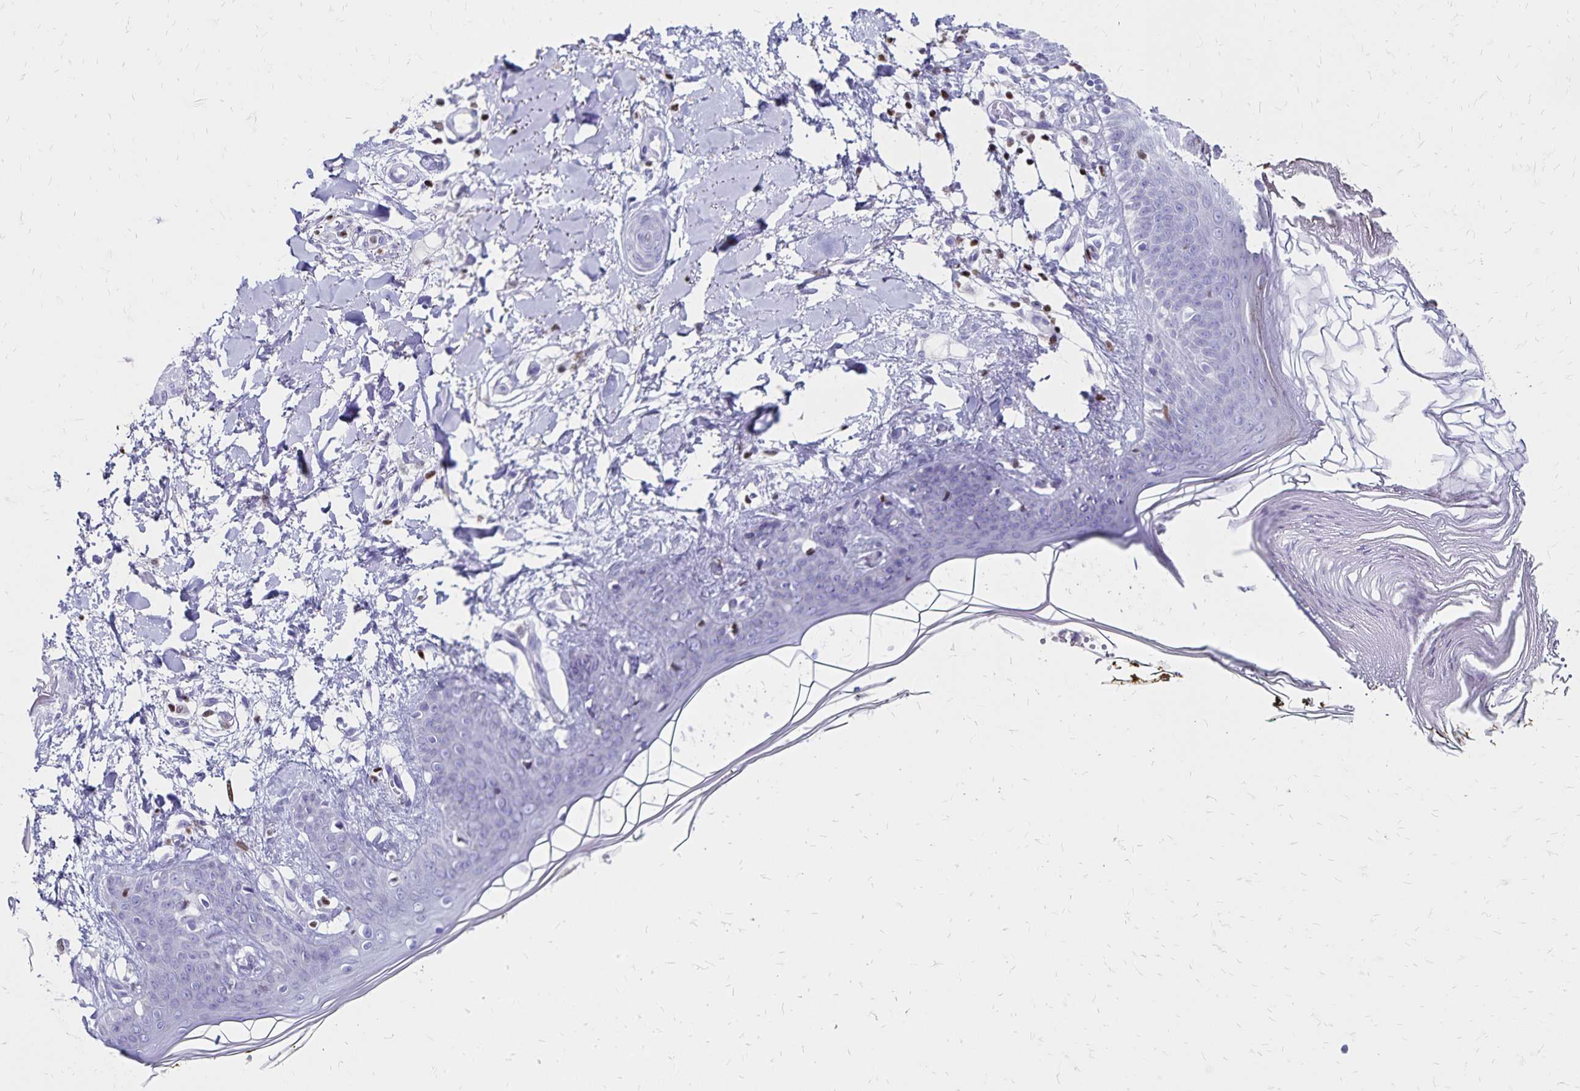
{"staining": {"intensity": "negative", "quantity": "none", "location": "none"}, "tissue": "skin", "cell_type": "Fibroblasts", "image_type": "normal", "snomed": [{"axis": "morphology", "description": "Normal tissue, NOS"}, {"axis": "topography", "description": "Skin"}], "caption": "The photomicrograph exhibits no staining of fibroblasts in benign skin. (Brightfield microscopy of DAB (3,3'-diaminobenzidine) IHC at high magnification).", "gene": "IKZF1", "patient": {"sex": "female", "age": 34}}